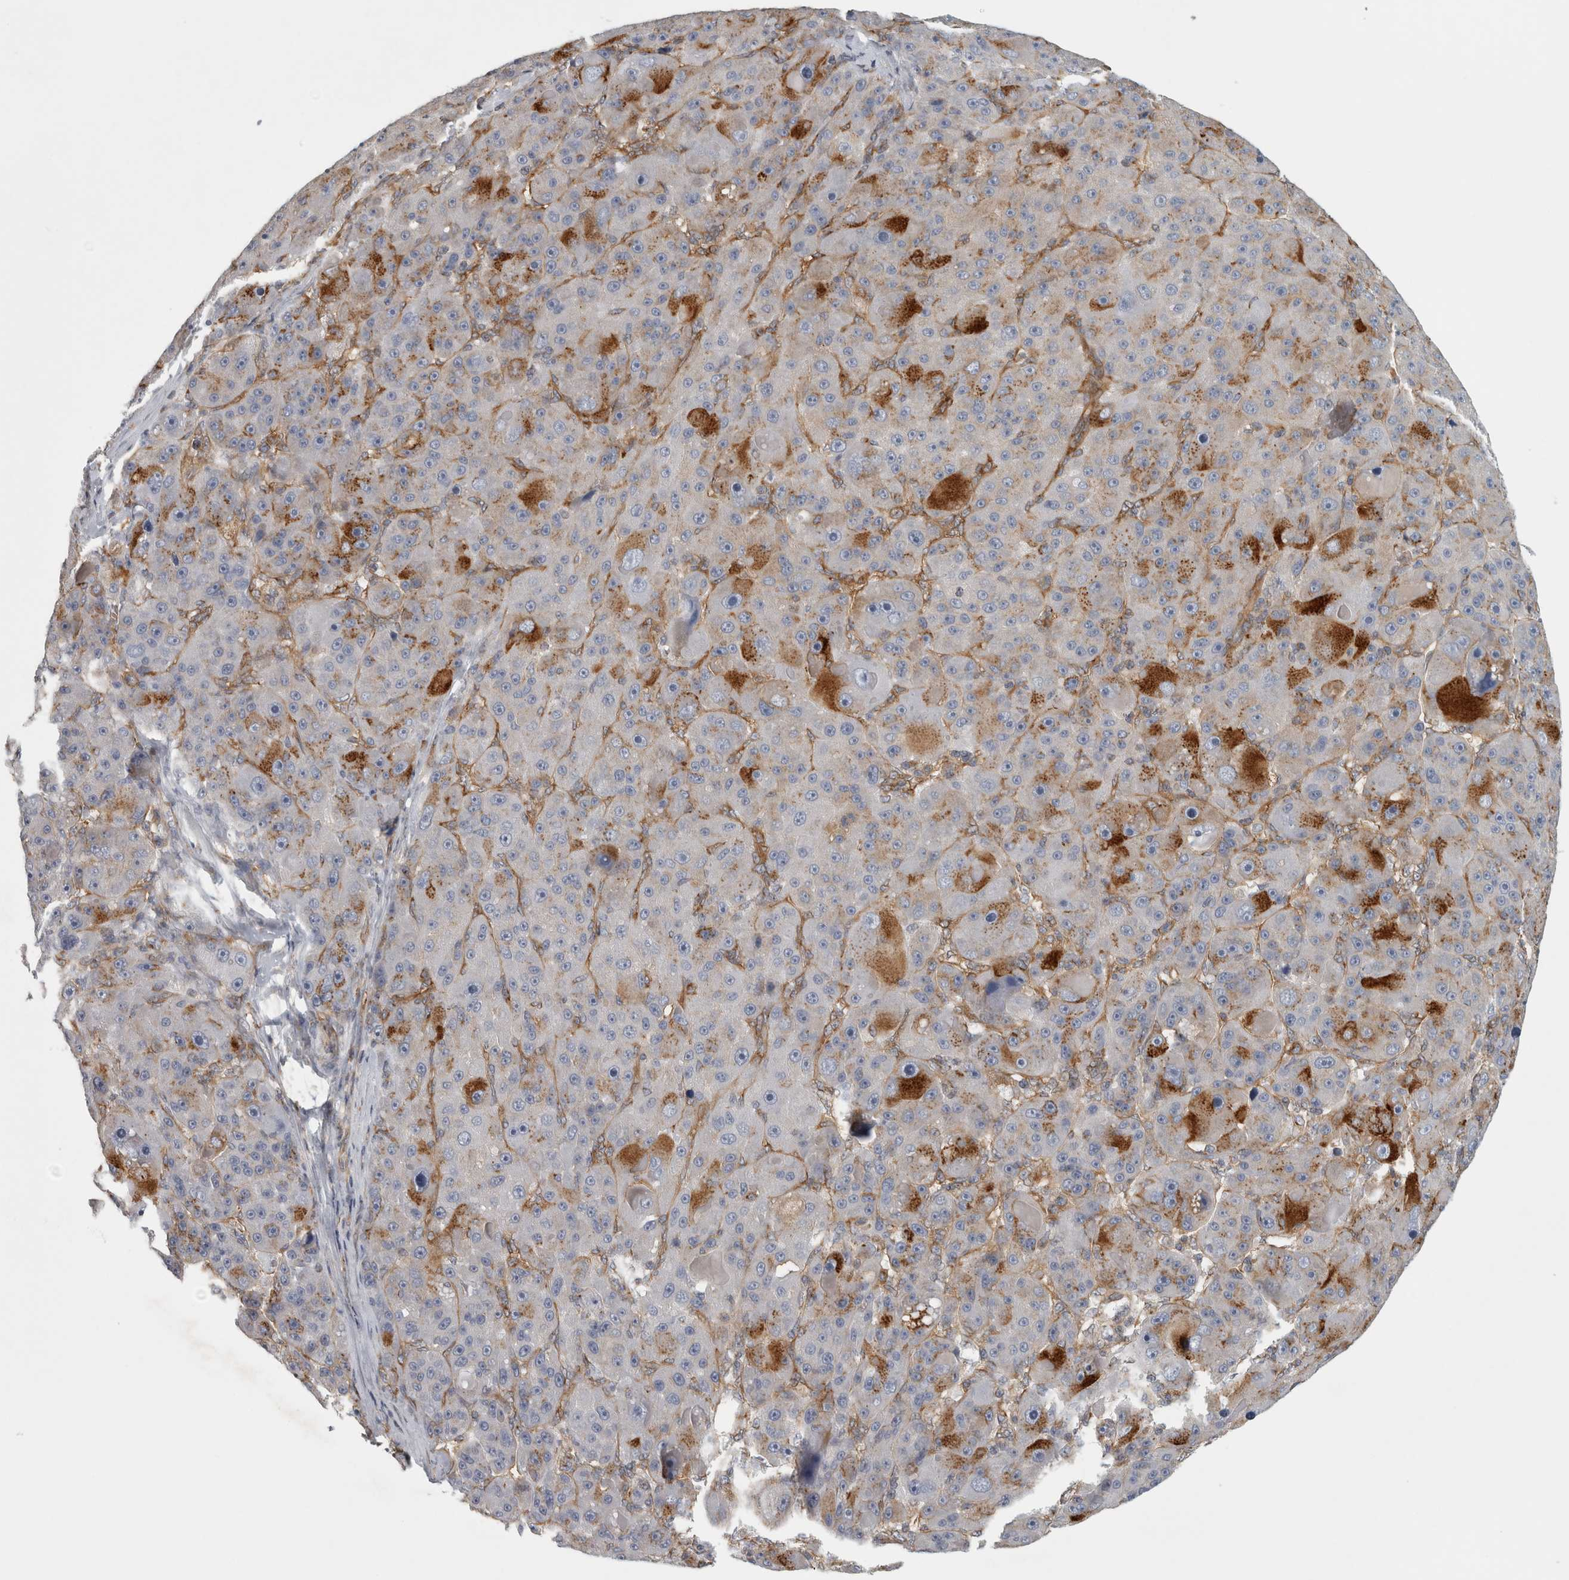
{"staining": {"intensity": "moderate", "quantity": "<25%", "location": "cytoplasmic/membranous"}, "tissue": "liver cancer", "cell_type": "Tumor cells", "image_type": "cancer", "snomed": [{"axis": "morphology", "description": "Carcinoma, Hepatocellular, NOS"}, {"axis": "topography", "description": "Liver"}], "caption": "Tumor cells reveal low levels of moderate cytoplasmic/membranous staining in about <25% of cells in human liver cancer.", "gene": "PEX6", "patient": {"sex": "male", "age": 76}}